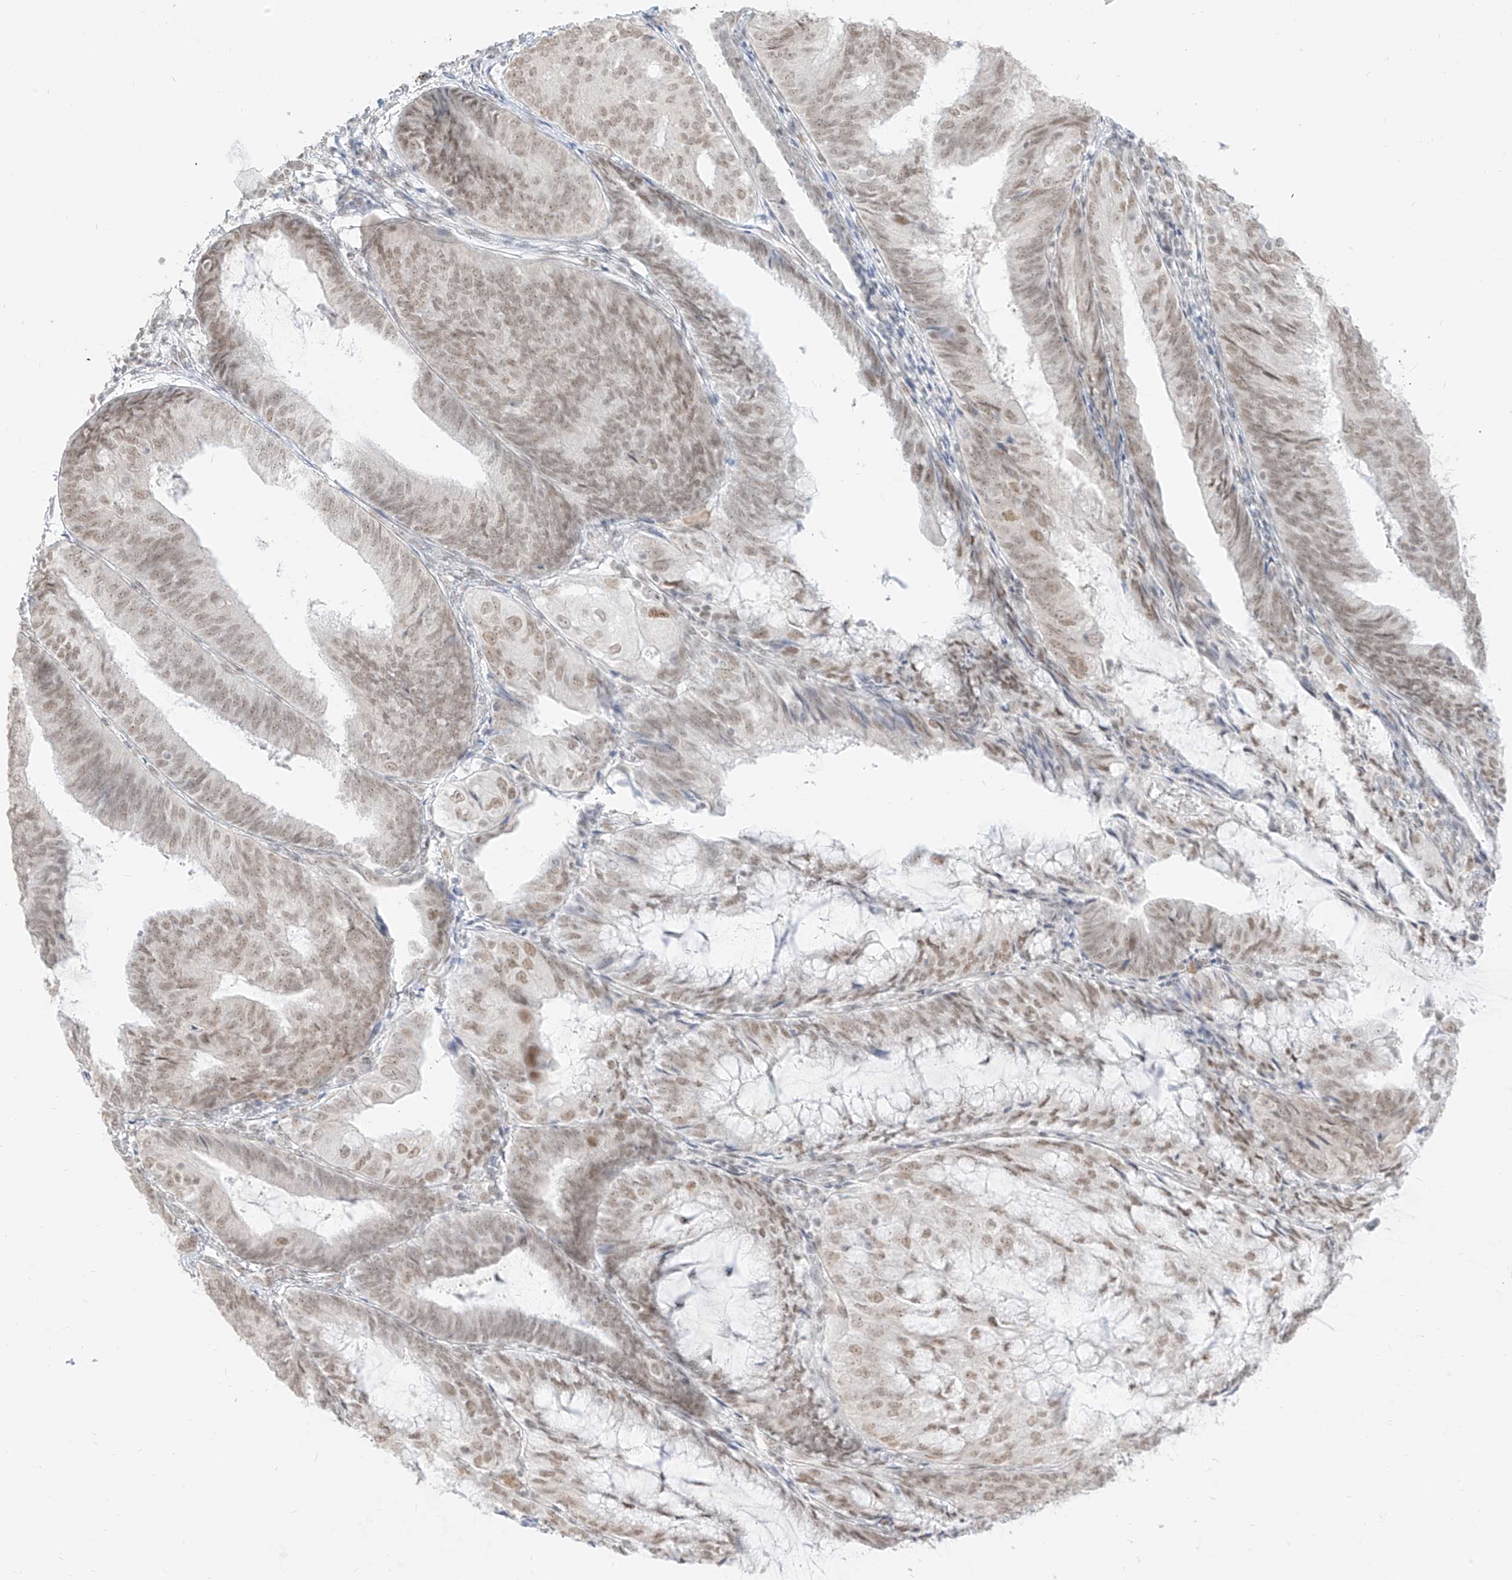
{"staining": {"intensity": "weak", "quantity": ">75%", "location": "nuclear"}, "tissue": "endometrial cancer", "cell_type": "Tumor cells", "image_type": "cancer", "snomed": [{"axis": "morphology", "description": "Adenocarcinoma, NOS"}, {"axis": "topography", "description": "Endometrium"}], "caption": "About >75% of tumor cells in human endometrial cancer demonstrate weak nuclear protein expression as visualized by brown immunohistochemical staining.", "gene": "SUPT5H", "patient": {"sex": "female", "age": 81}}